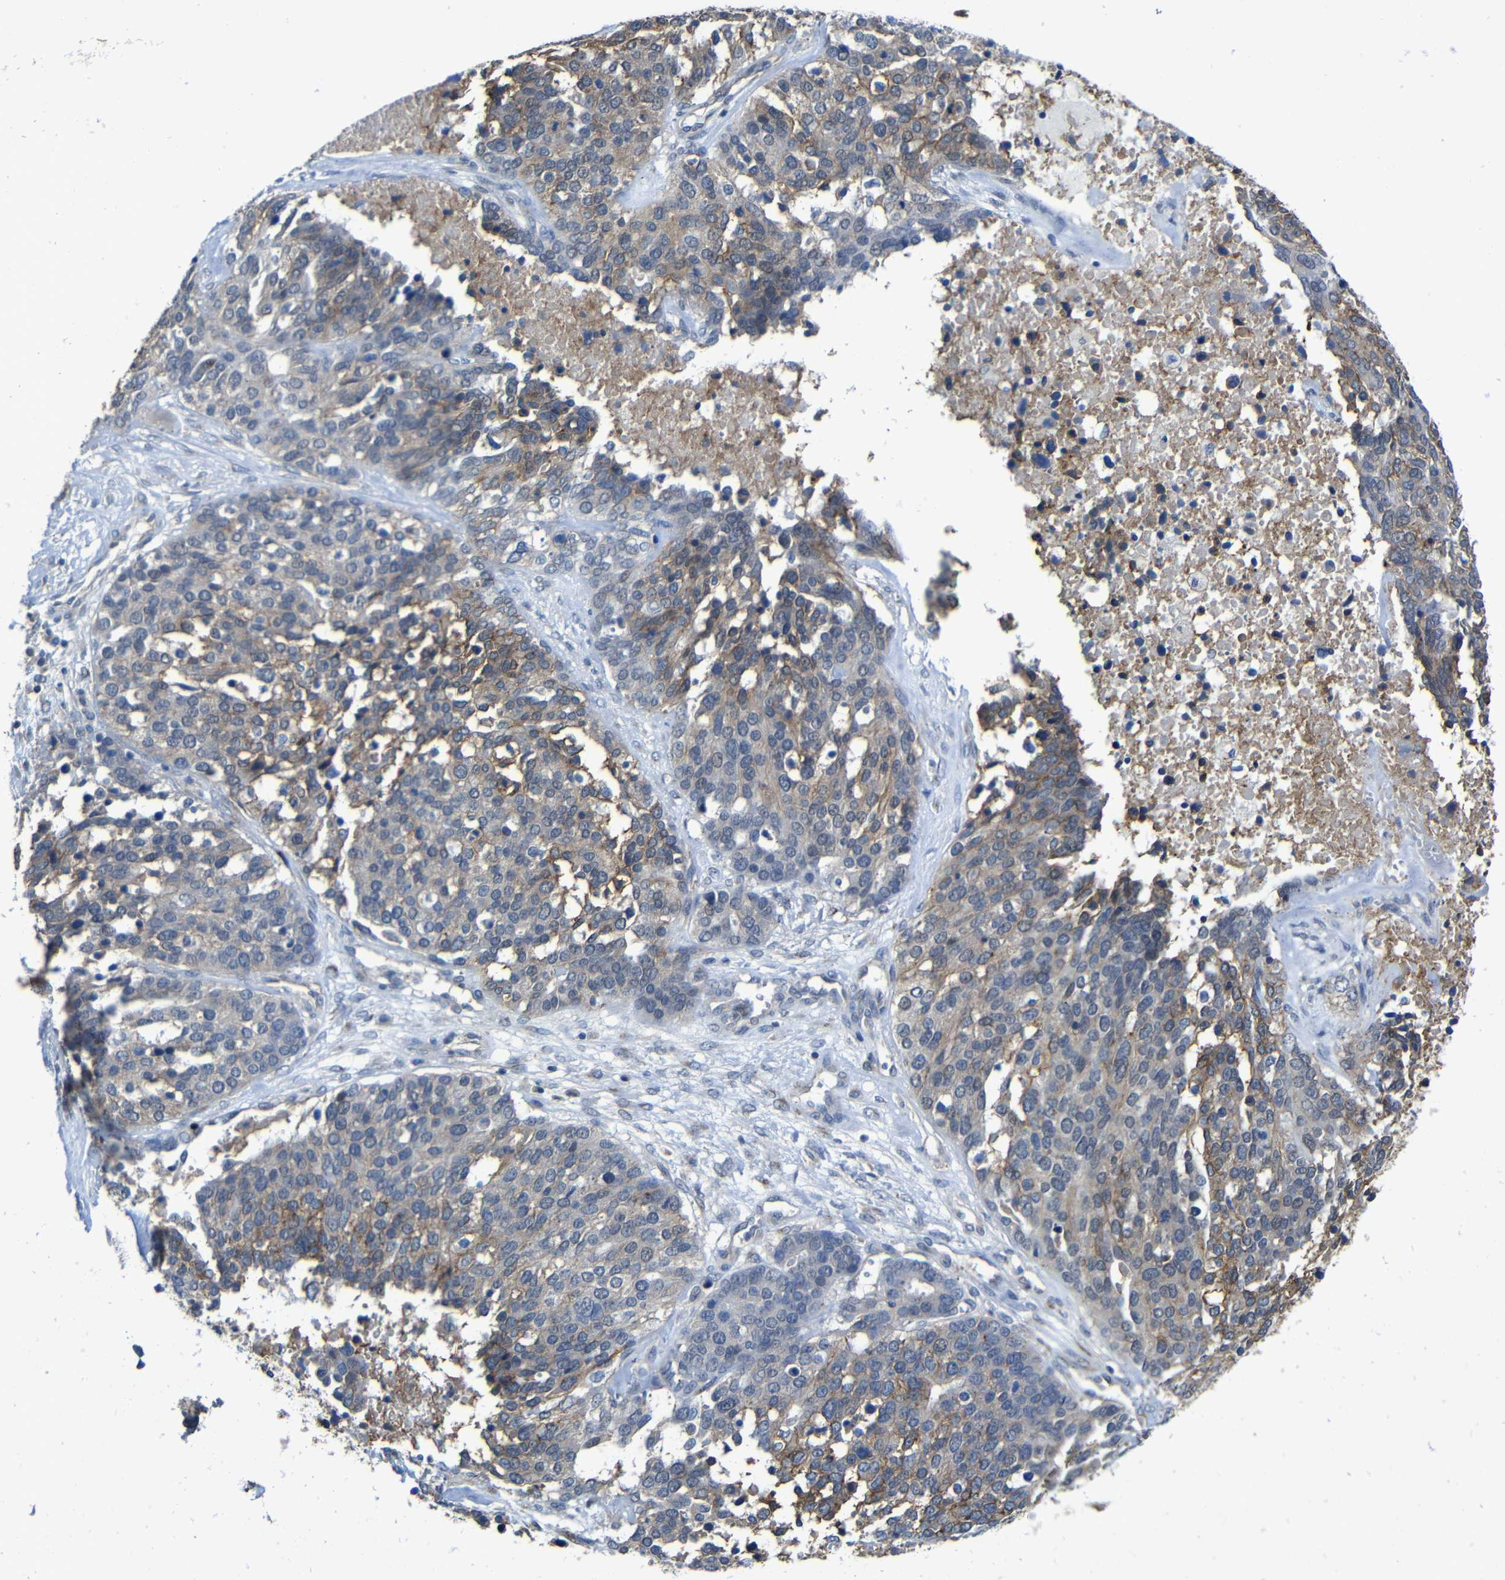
{"staining": {"intensity": "weak", "quantity": "25%-75%", "location": "cytoplasmic/membranous"}, "tissue": "ovarian cancer", "cell_type": "Tumor cells", "image_type": "cancer", "snomed": [{"axis": "morphology", "description": "Cystadenocarcinoma, serous, NOS"}, {"axis": "topography", "description": "Ovary"}], "caption": "IHC (DAB) staining of human ovarian serous cystadenocarcinoma shows weak cytoplasmic/membranous protein positivity in approximately 25%-75% of tumor cells.", "gene": "ZNF90", "patient": {"sex": "female", "age": 44}}